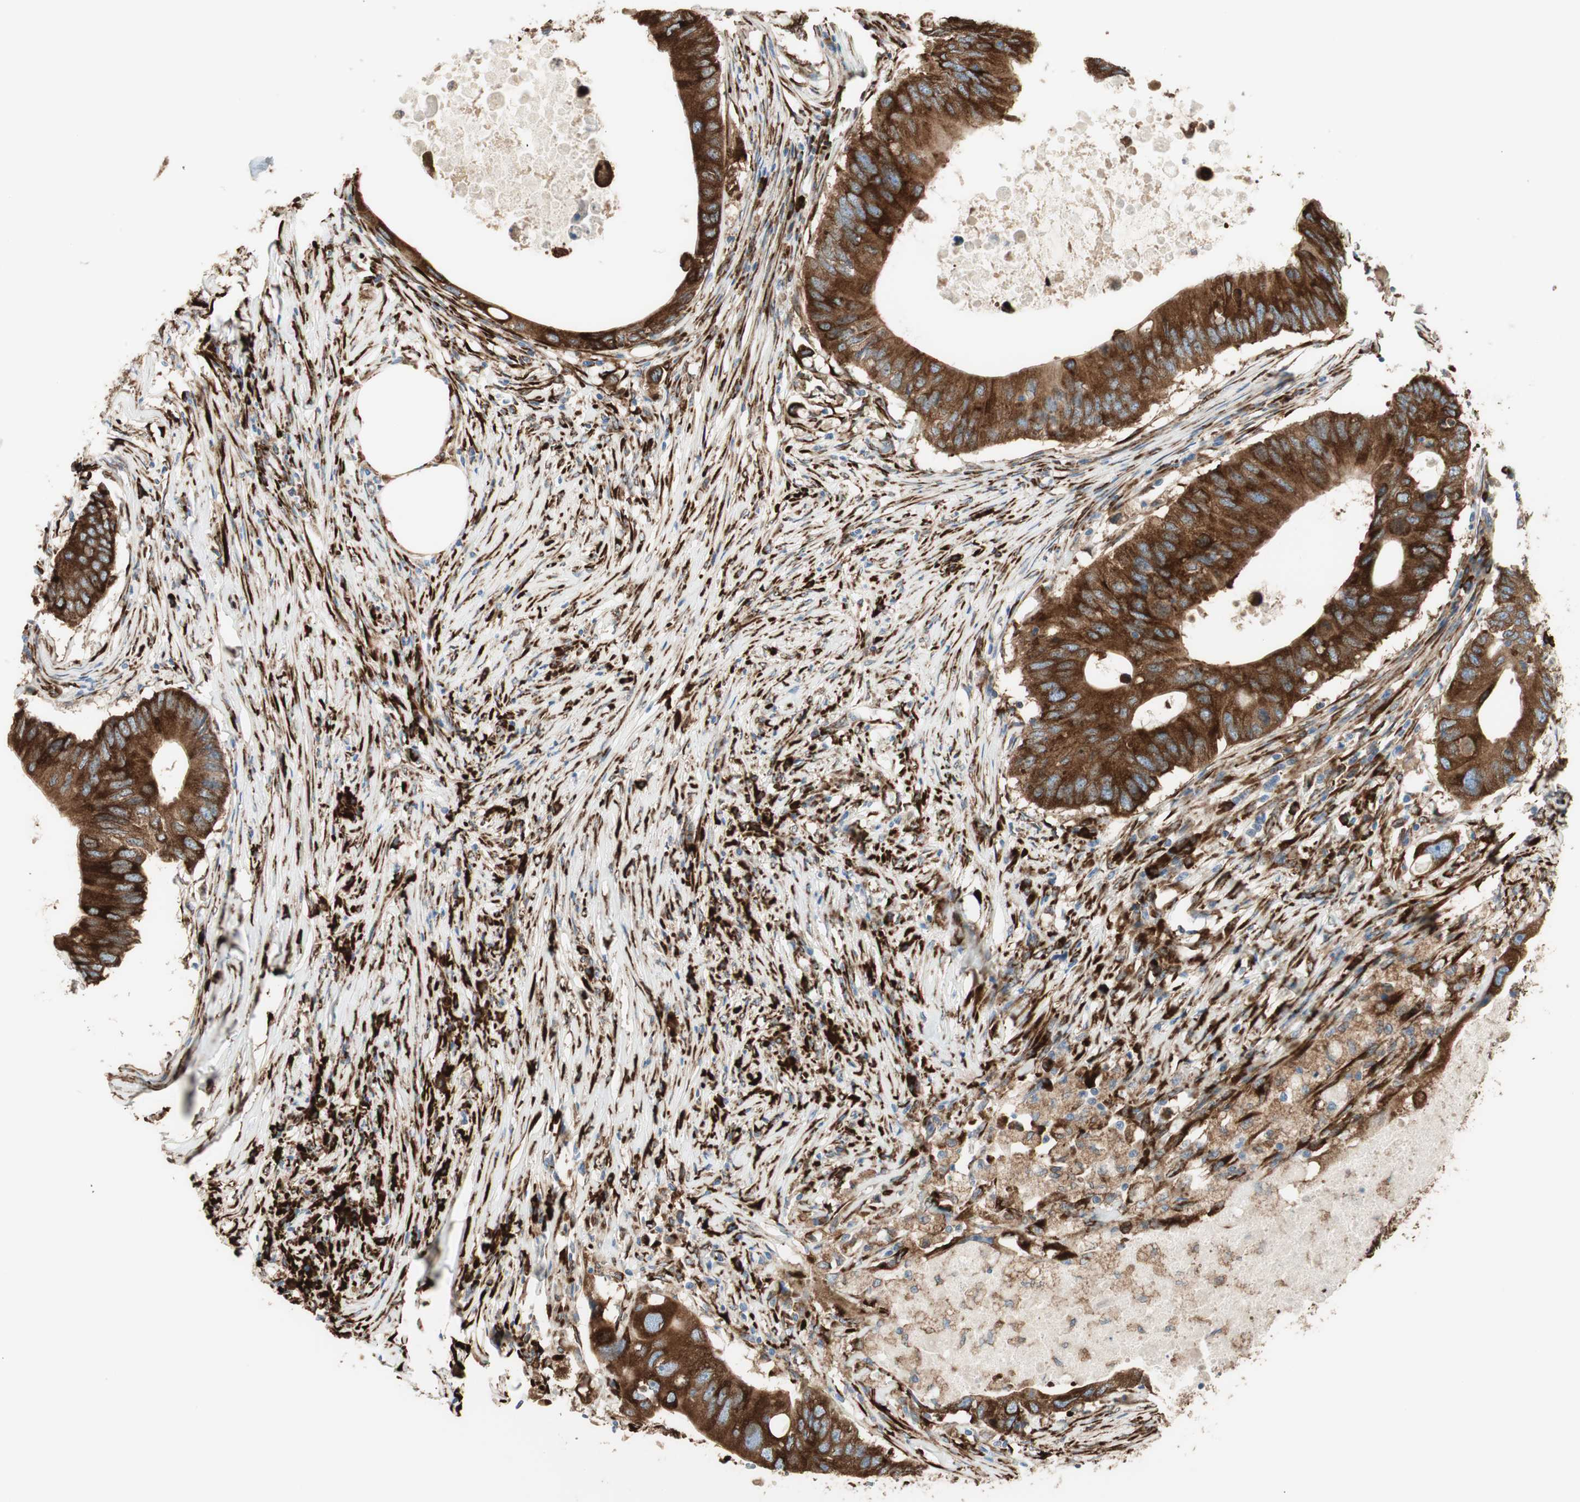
{"staining": {"intensity": "strong", "quantity": ">75%", "location": "cytoplasmic/membranous"}, "tissue": "colorectal cancer", "cell_type": "Tumor cells", "image_type": "cancer", "snomed": [{"axis": "morphology", "description": "Adenocarcinoma, NOS"}, {"axis": "topography", "description": "Colon"}], "caption": "Protein analysis of colorectal adenocarcinoma tissue reveals strong cytoplasmic/membranous staining in approximately >75% of tumor cells.", "gene": "RRBP1", "patient": {"sex": "male", "age": 71}}